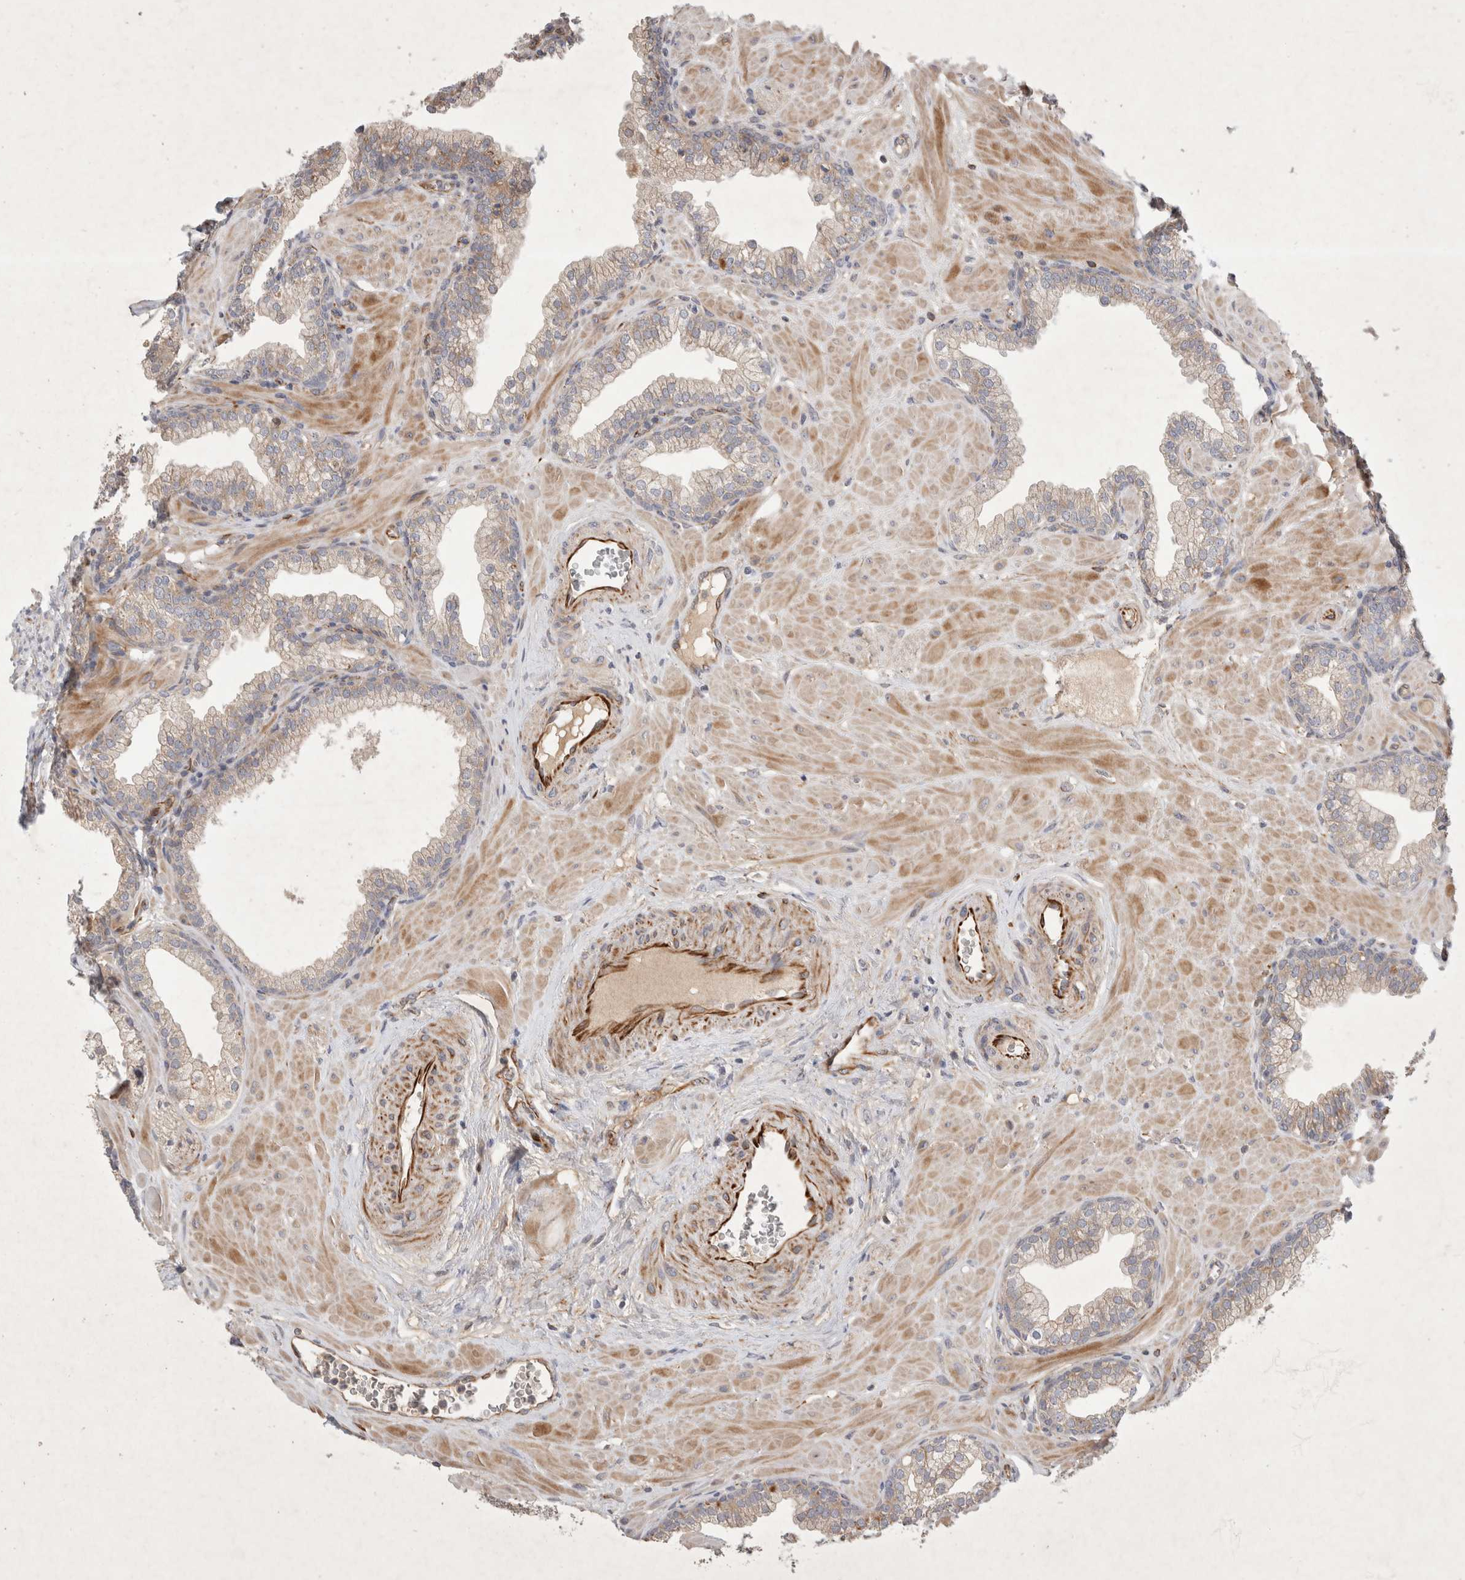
{"staining": {"intensity": "weak", "quantity": "25%-75%", "location": "cytoplasmic/membranous"}, "tissue": "prostate", "cell_type": "Glandular cells", "image_type": "normal", "snomed": [{"axis": "morphology", "description": "Normal tissue, NOS"}, {"axis": "morphology", "description": "Urothelial carcinoma, Low grade"}, {"axis": "topography", "description": "Urinary bladder"}, {"axis": "topography", "description": "Prostate"}], "caption": "Immunohistochemistry (IHC) (DAB (3,3'-diaminobenzidine)) staining of normal human prostate reveals weak cytoplasmic/membranous protein expression in approximately 25%-75% of glandular cells.", "gene": "NMU", "patient": {"sex": "male", "age": 60}}